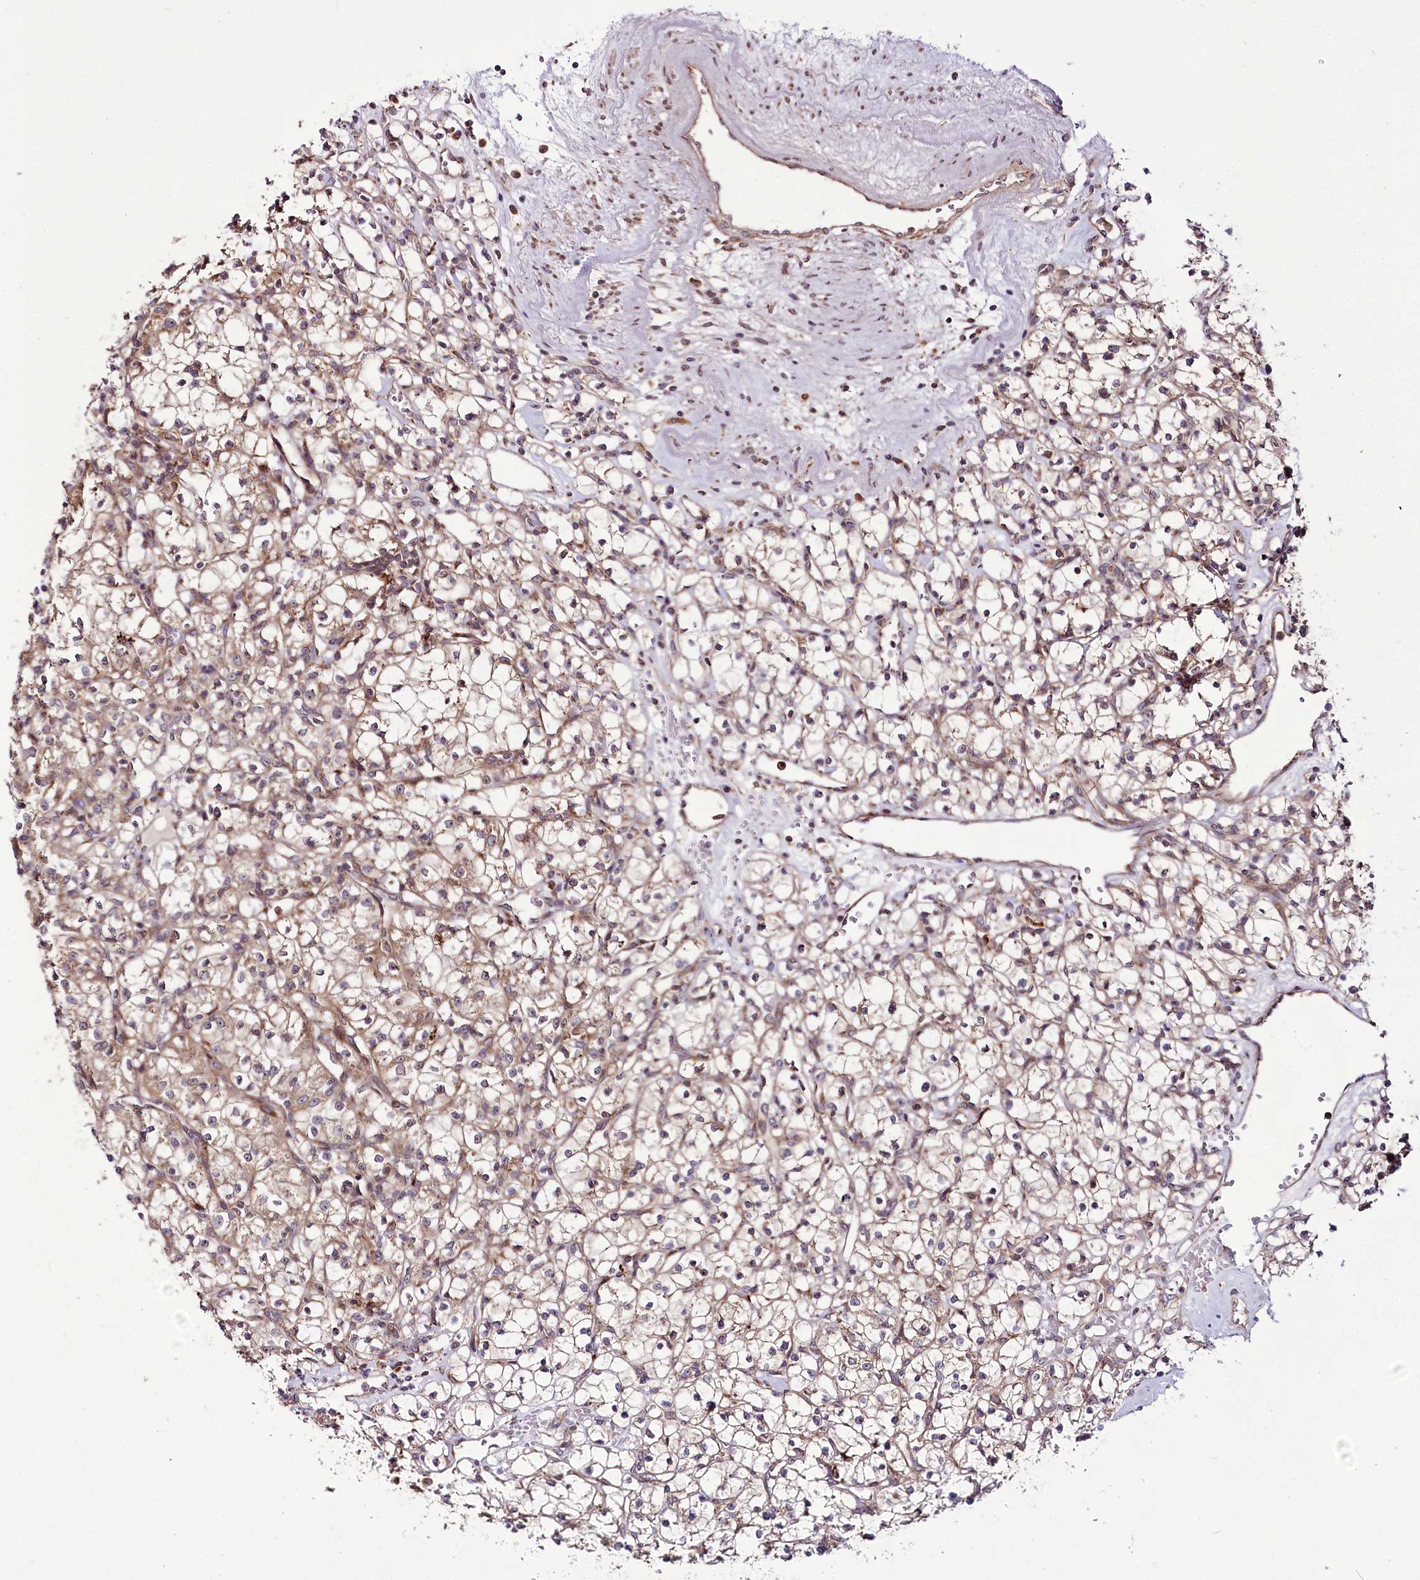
{"staining": {"intensity": "moderate", "quantity": "25%-75%", "location": "cytoplasmic/membranous"}, "tissue": "renal cancer", "cell_type": "Tumor cells", "image_type": "cancer", "snomed": [{"axis": "morphology", "description": "Adenocarcinoma, NOS"}, {"axis": "topography", "description": "Kidney"}], "caption": "Immunohistochemical staining of human renal cancer (adenocarcinoma) exhibits medium levels of moderate cytoplasmic/membranous protein staining in about 25%-75% of tumor cells. (IHC, brightfield microscopy, high magnification).", "gene": "RAB7A", "patient": {"sex": "female", "age": 59}}